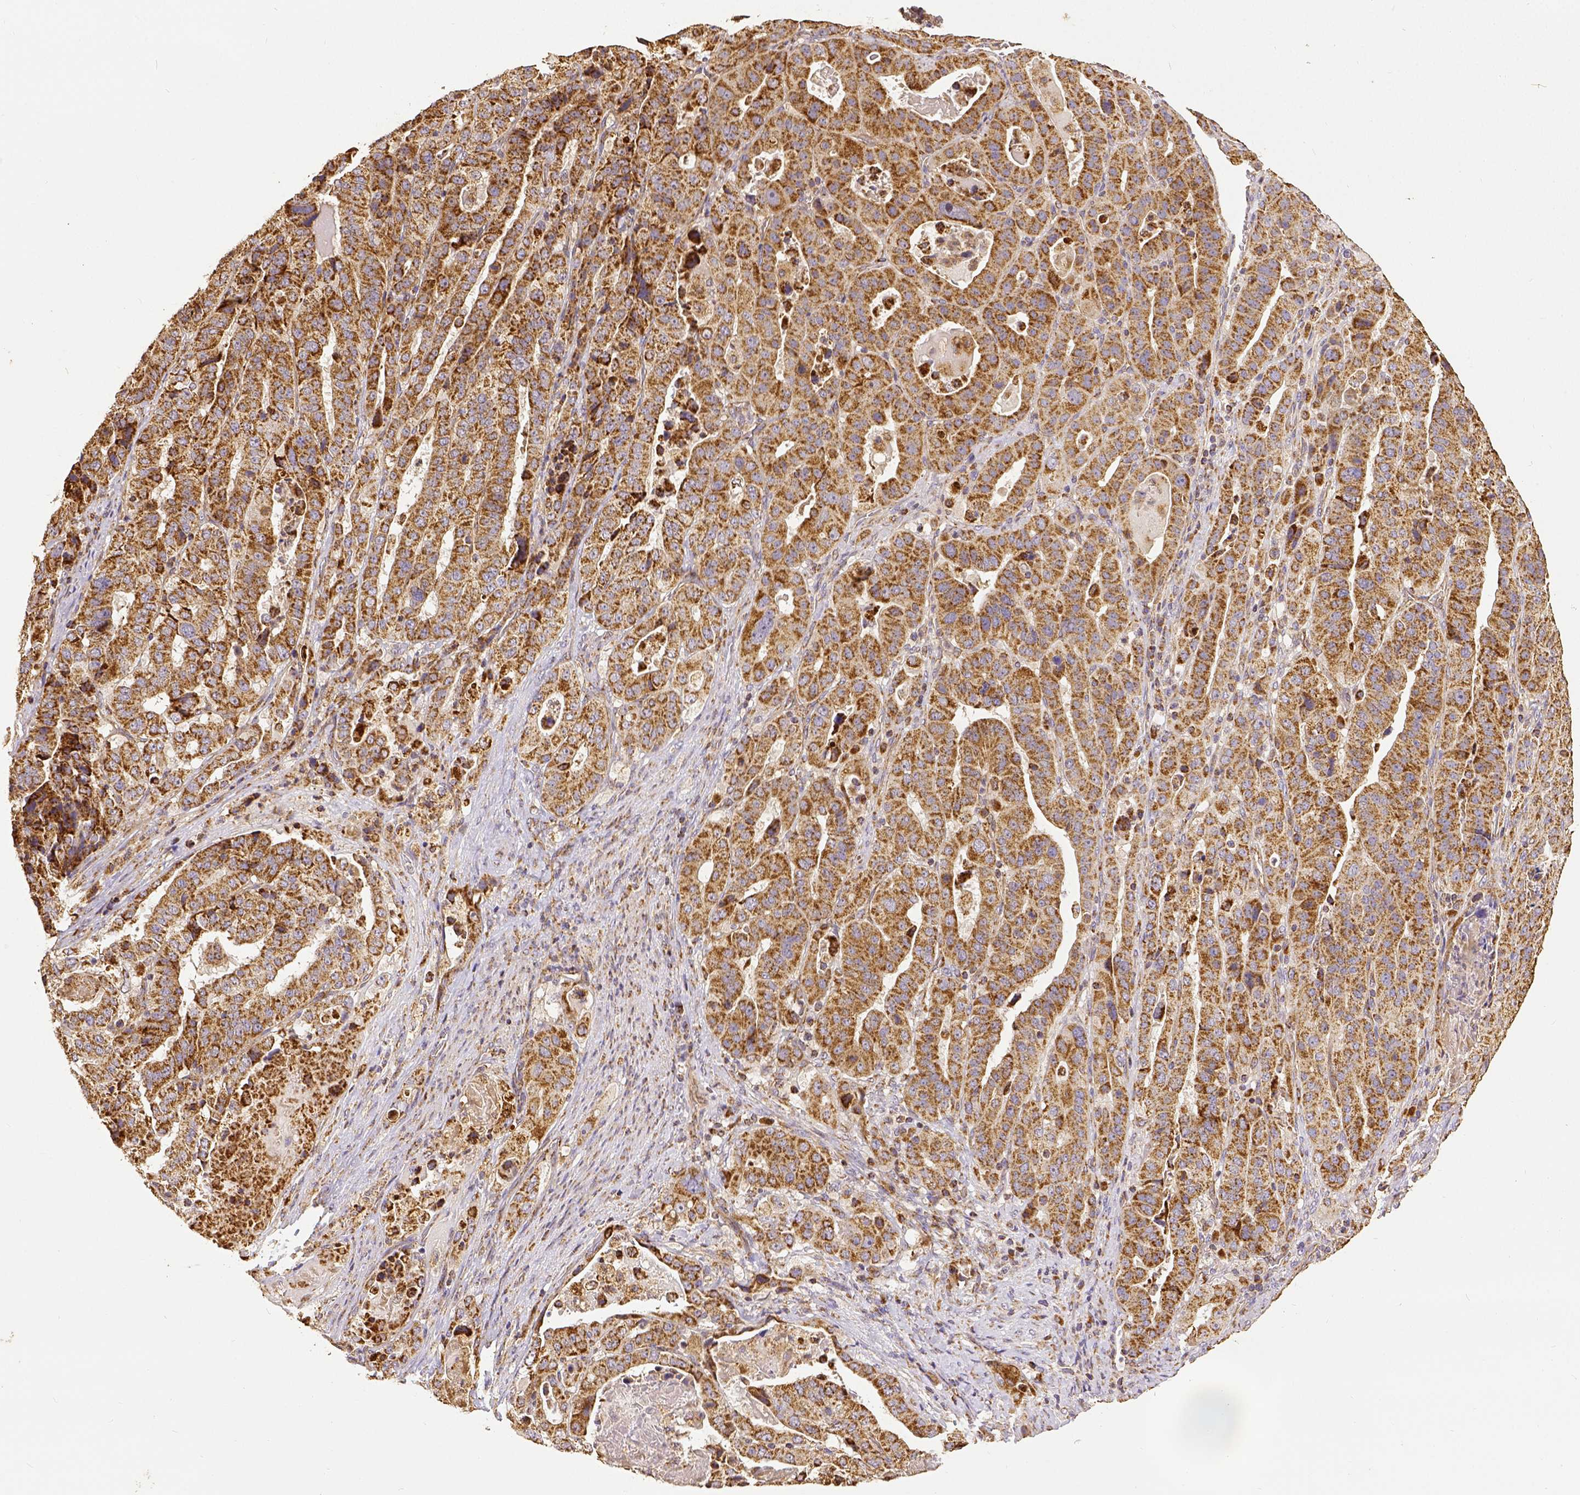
{"staining": {"intensity": "moderate", "quantity": ">75%", "location": "cytoplasmic/membranous"}, "tissue": "stomach cancer", "cell_type": "Tumor cells", "image_type": "cancer", "snomed": [{"axis": "morphology", "description": "Adenocarcinoma, NOS"}, {"axis": "topography", "description": "Stomach"}], "caption": "IHC of stomach cancer (adenocarcinoma) shows medium levels of moderate cytoplasmic/membranous staining in about >75% of tumor cells.", "gene": "SDHB", "patient": {"sex": "male", "age": 48}}